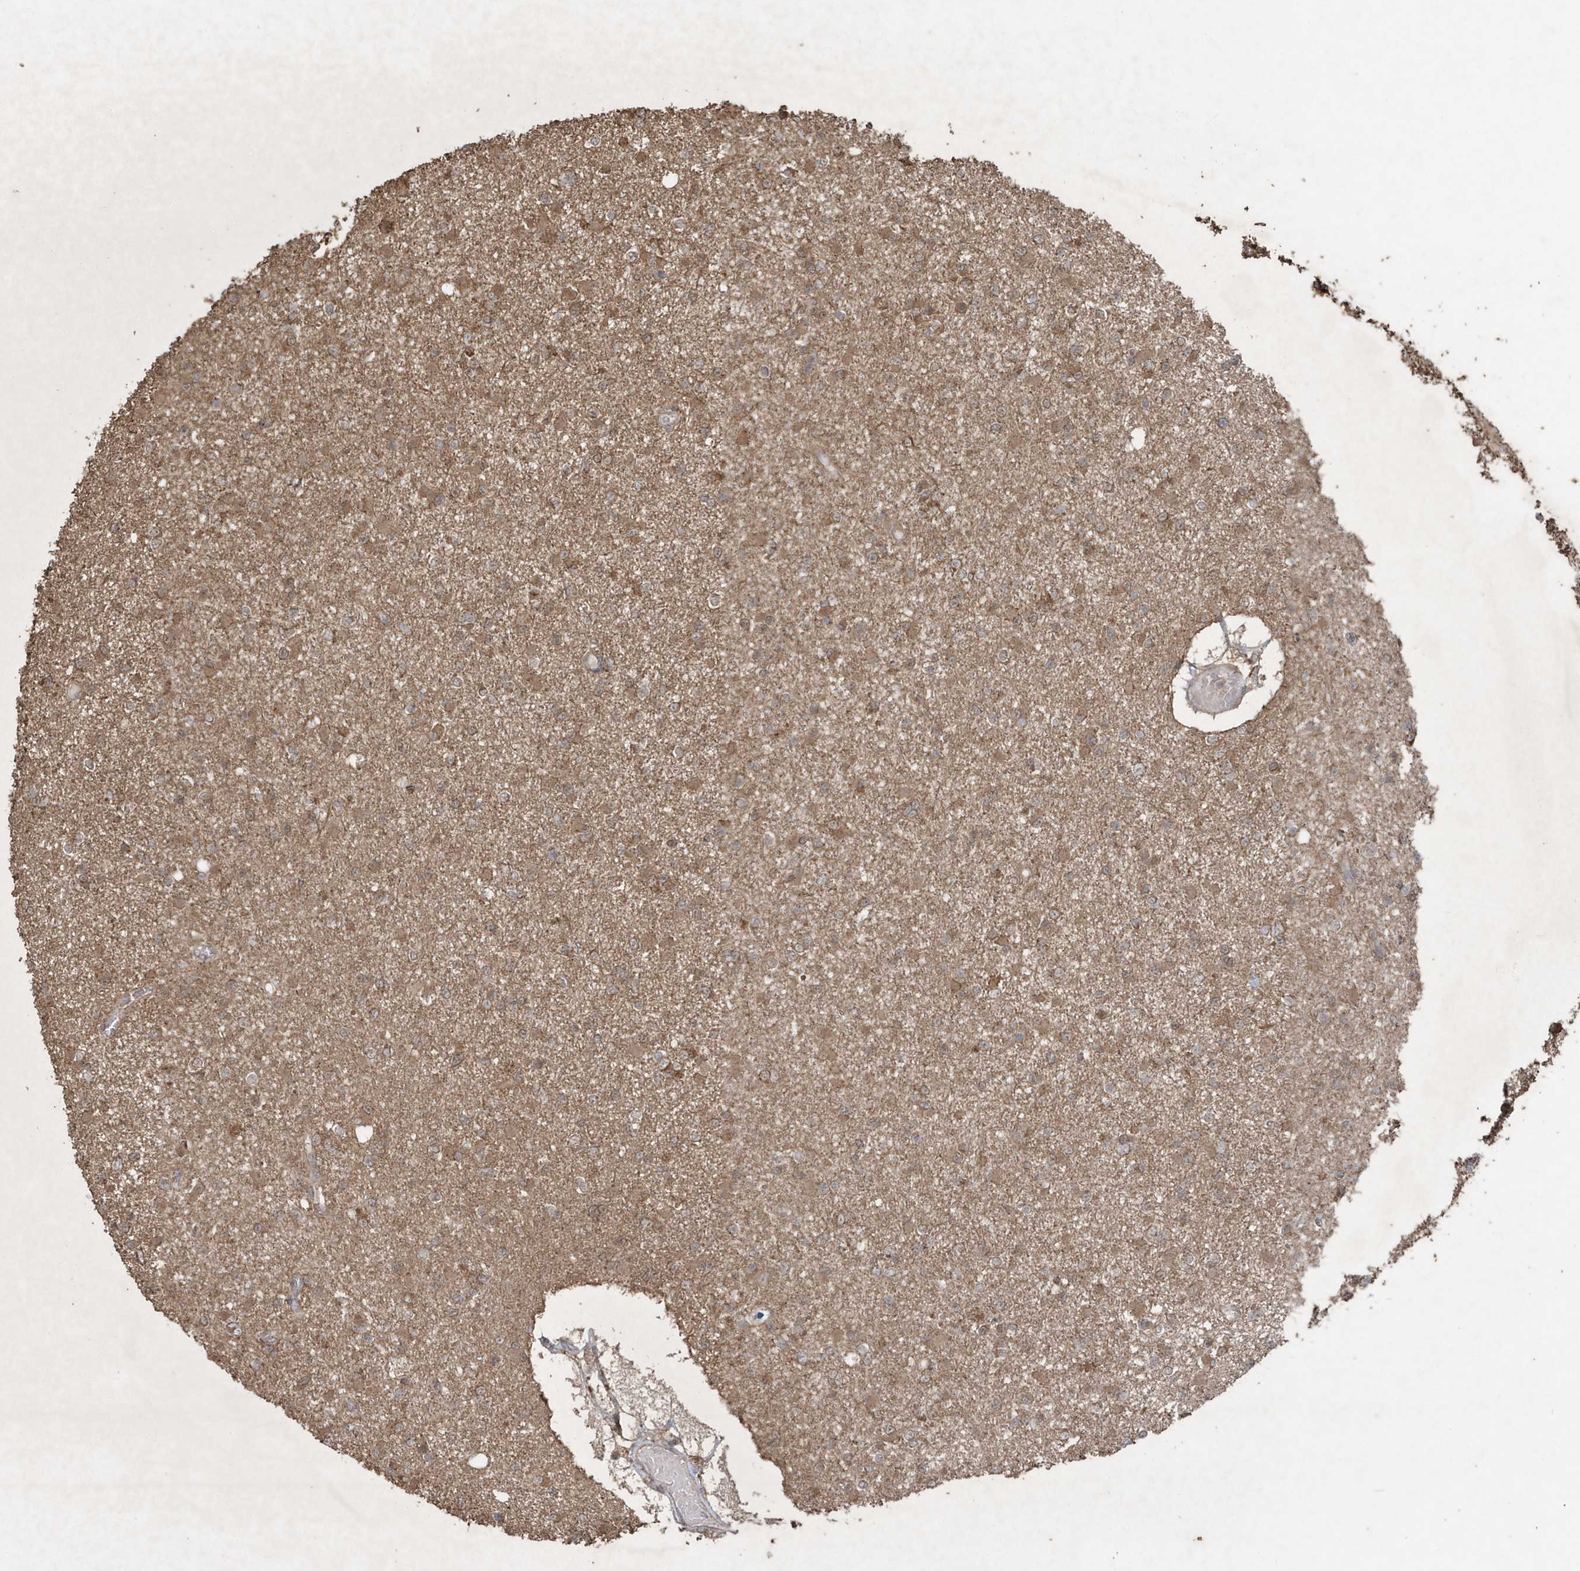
{"staining": {"intensity": "moderate", "quantity": ">75%", "location": "cytoplasmic/membranous"}, "tissue": "glioma", "cell_type": "Tumor cells", "image_type": "cancer", "snomed": [{"axis": "morphology", "description": "Glioma, malignant, Low grade"}, {"axis": "topography", "description": "Brain"}], "caption": "Protein analysis of malignant glioma (low-grade) tissue reveals moderate cytoplasmic/membranous expression in approximately >75% of tumor cells.", "gene": "PAXBP1", "patient": {"sex": "female", "age": 22}}